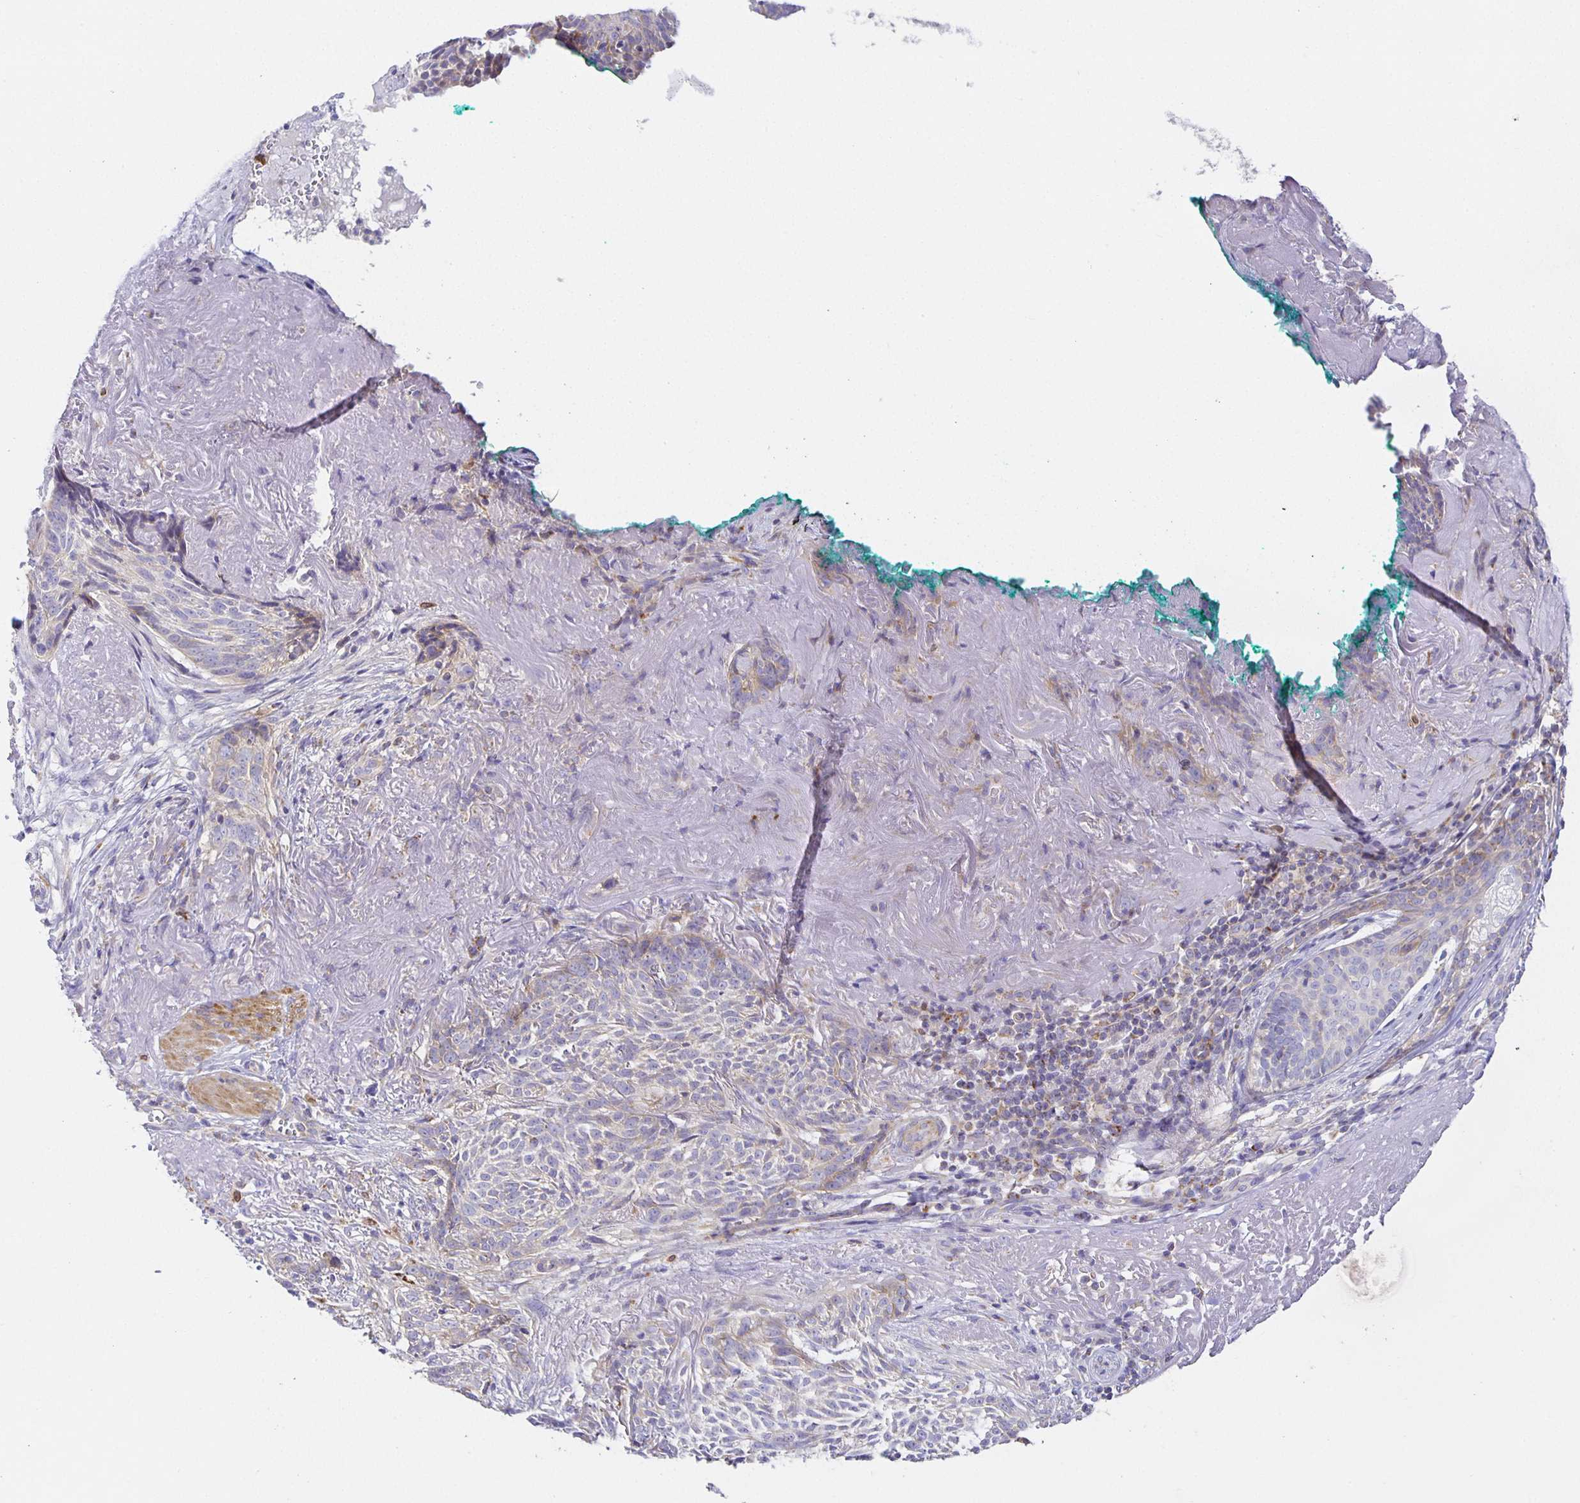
{"staining": {"intensity": "negative", "quantity": "none", "location": "none"}, "tissue": "skin cancer", "cell_type": "Tumor cells", "image_type": "cancer", "snomed": [{"axis": "morphology", "description": "Basal cell carcinoma"}, {"axis": "topography", "description": "Skin"}, {"axis": "topography", "description": "Skin of face"}], "caption": "Immunohistochemistry histopathology image of human basal cell carcinoma (skin) stained for a protein (brown), which demonstrates no expression in tumor cells.", "gene": "FLRT3", "patient": {"sex": "female", "age": 95}}